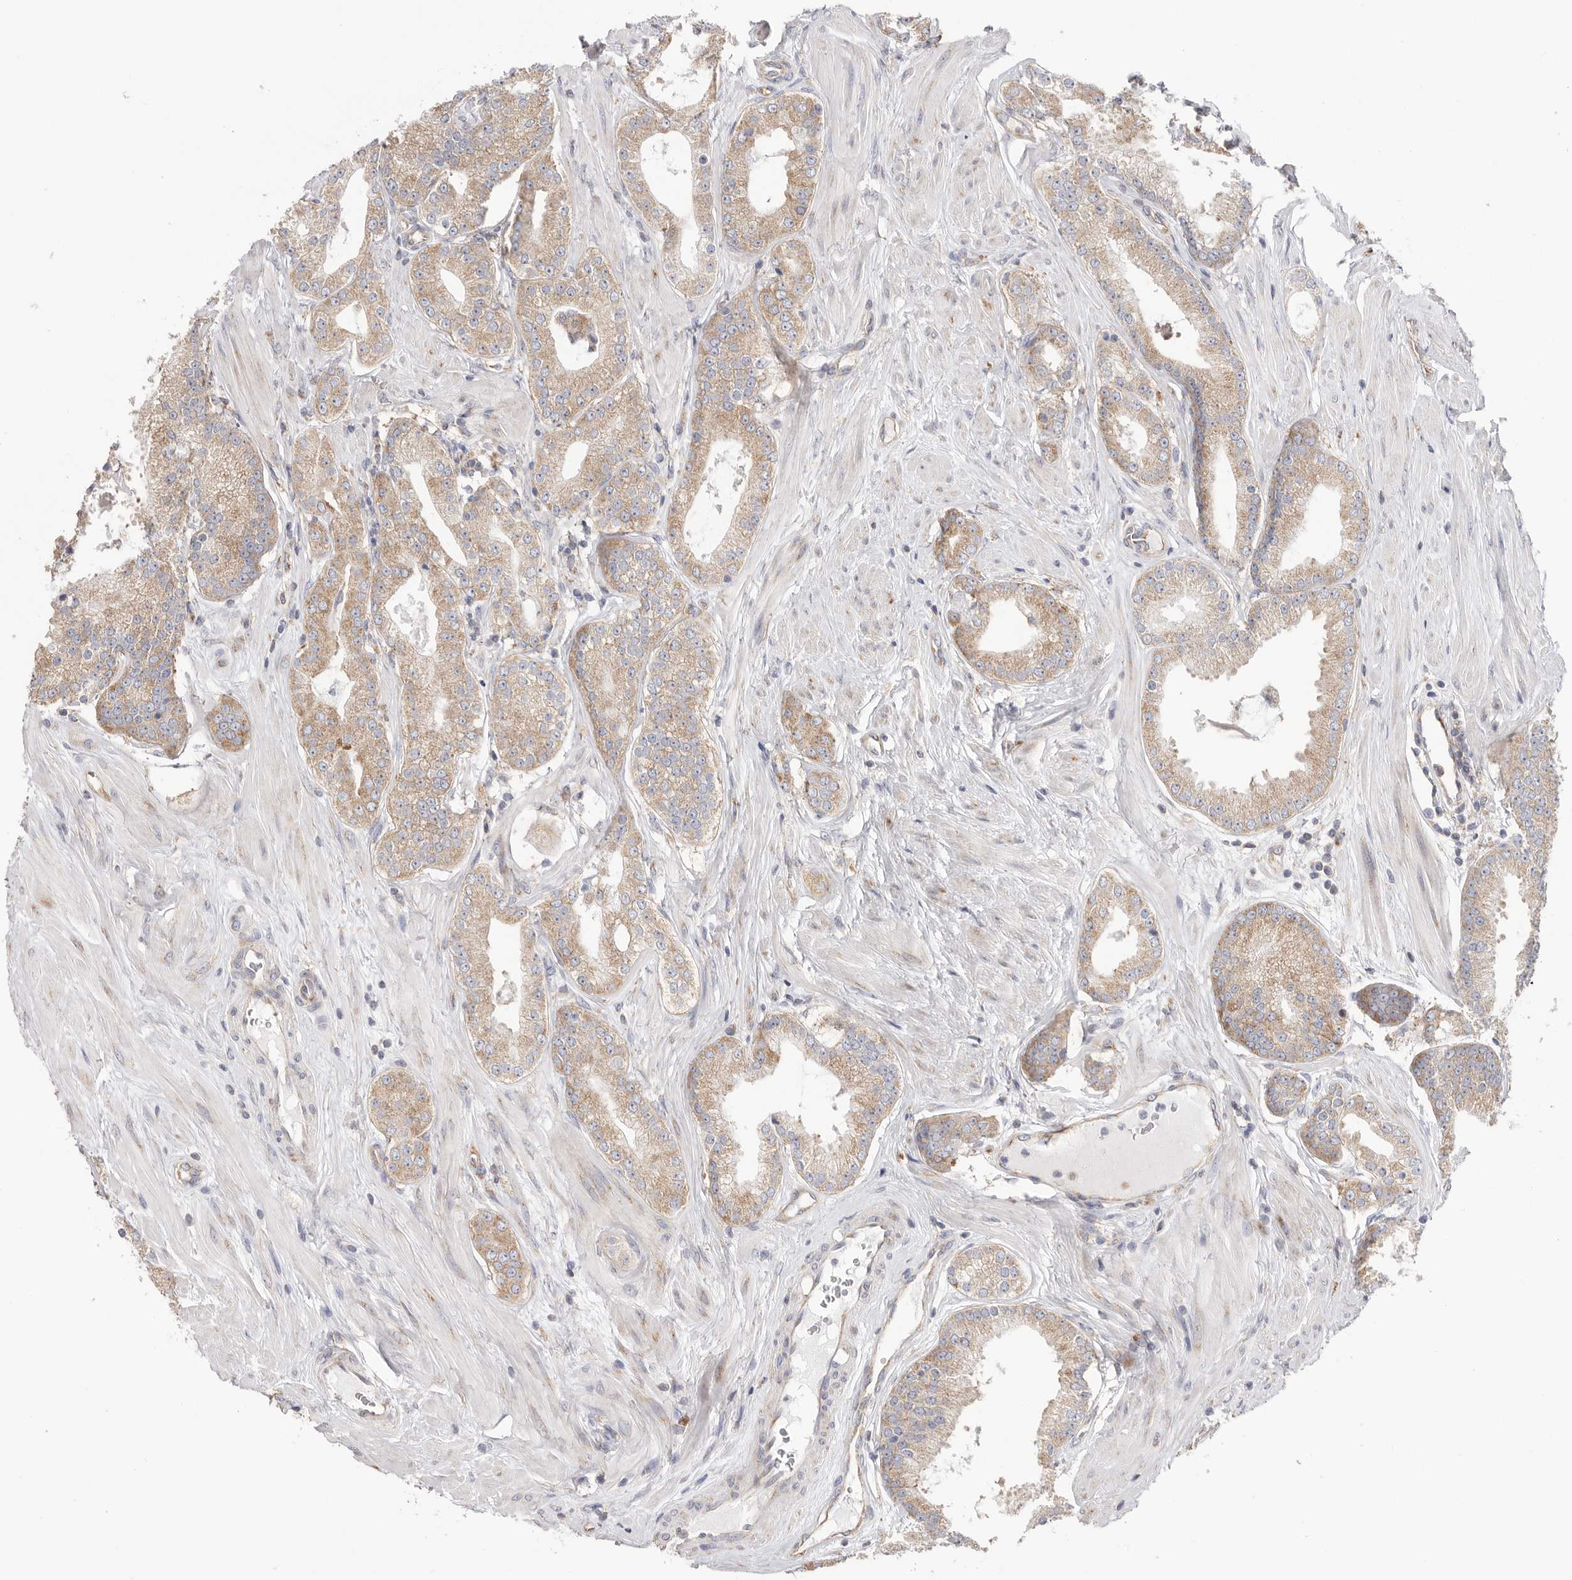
{"staining": {"intensity": "moderate", "quantity": ">75%", "location": "cytoplasmic/membranous"}, "tissue": "prostate cancer", "cell_type": "Tumor cells", "image_type": "cancer", "snomed": [{"axis": "morphology", "description": "Adenocarcinoma, Low grade"}, {"axis": "topography", "description": "Prostate"}], "caption": "Brown immunohistochemical staining in prostate cancer demonstrates moderate cytoplasmic/membranous staining in about >75% of tumor cells.", "gene": "SERBP1", "patient": {"sex": "male", "age": 62}}